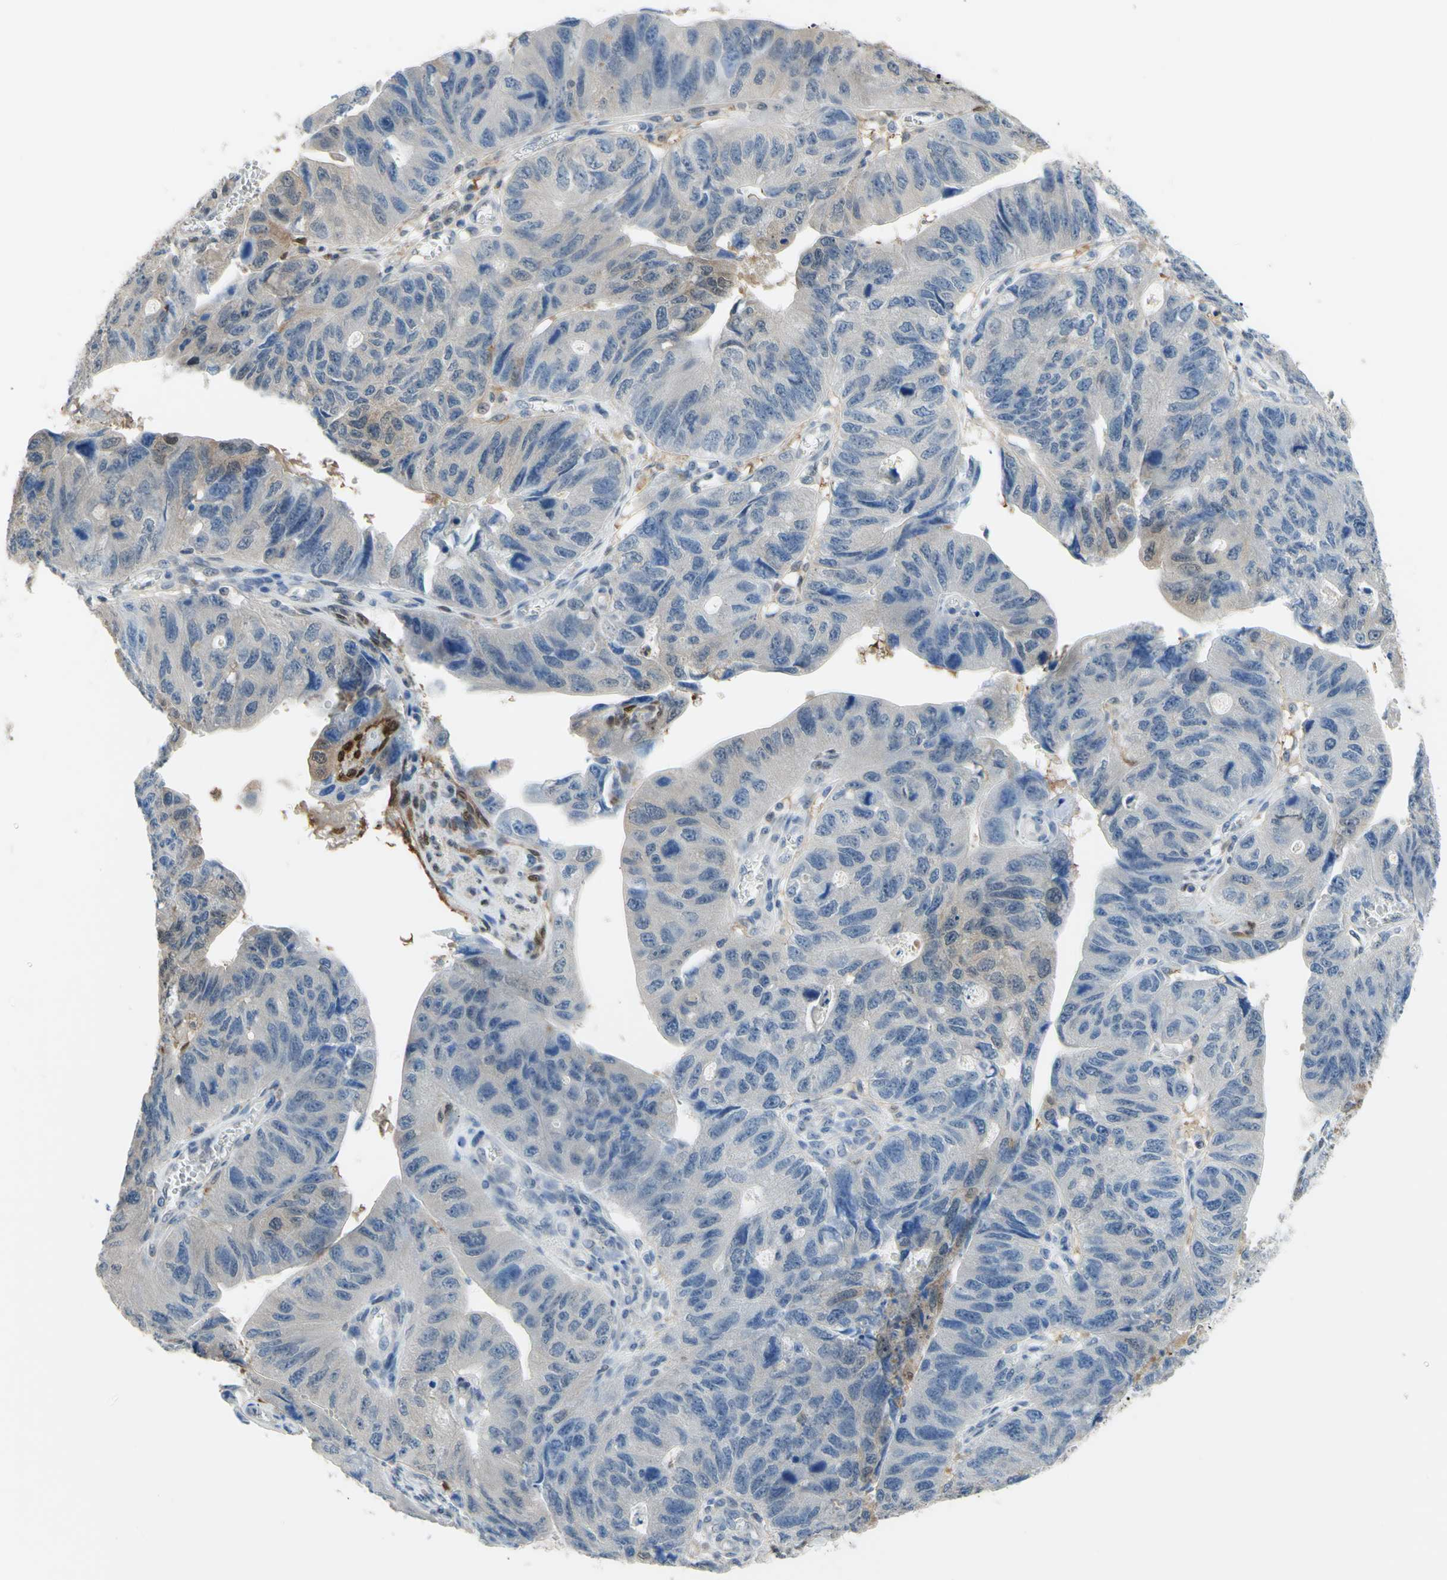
{"staining": {"intensity": "weak", "quantity": "<25%", "location": "cytoplasmic/membranous"}, "tissue": "stomach cancer", "cell_type": "Tumor cells", "image_type": "cancer", "snomed": [{"axis": "morphology", "description": "Adenocarcinoma, NOS"}, {"axis": "topography", "description": "Stomach"}], "caption": "A micrograph of stomach cancer (adenocarcinoma) stained for a protein displays no brown staining in tumor cells. Brightfield microscopy of IHC stained with DAB (brown) and hematoxylin (blue), captured at high magnification.", "gene": "UPK3B", "patient": {"sex": "male", "age": 59}}